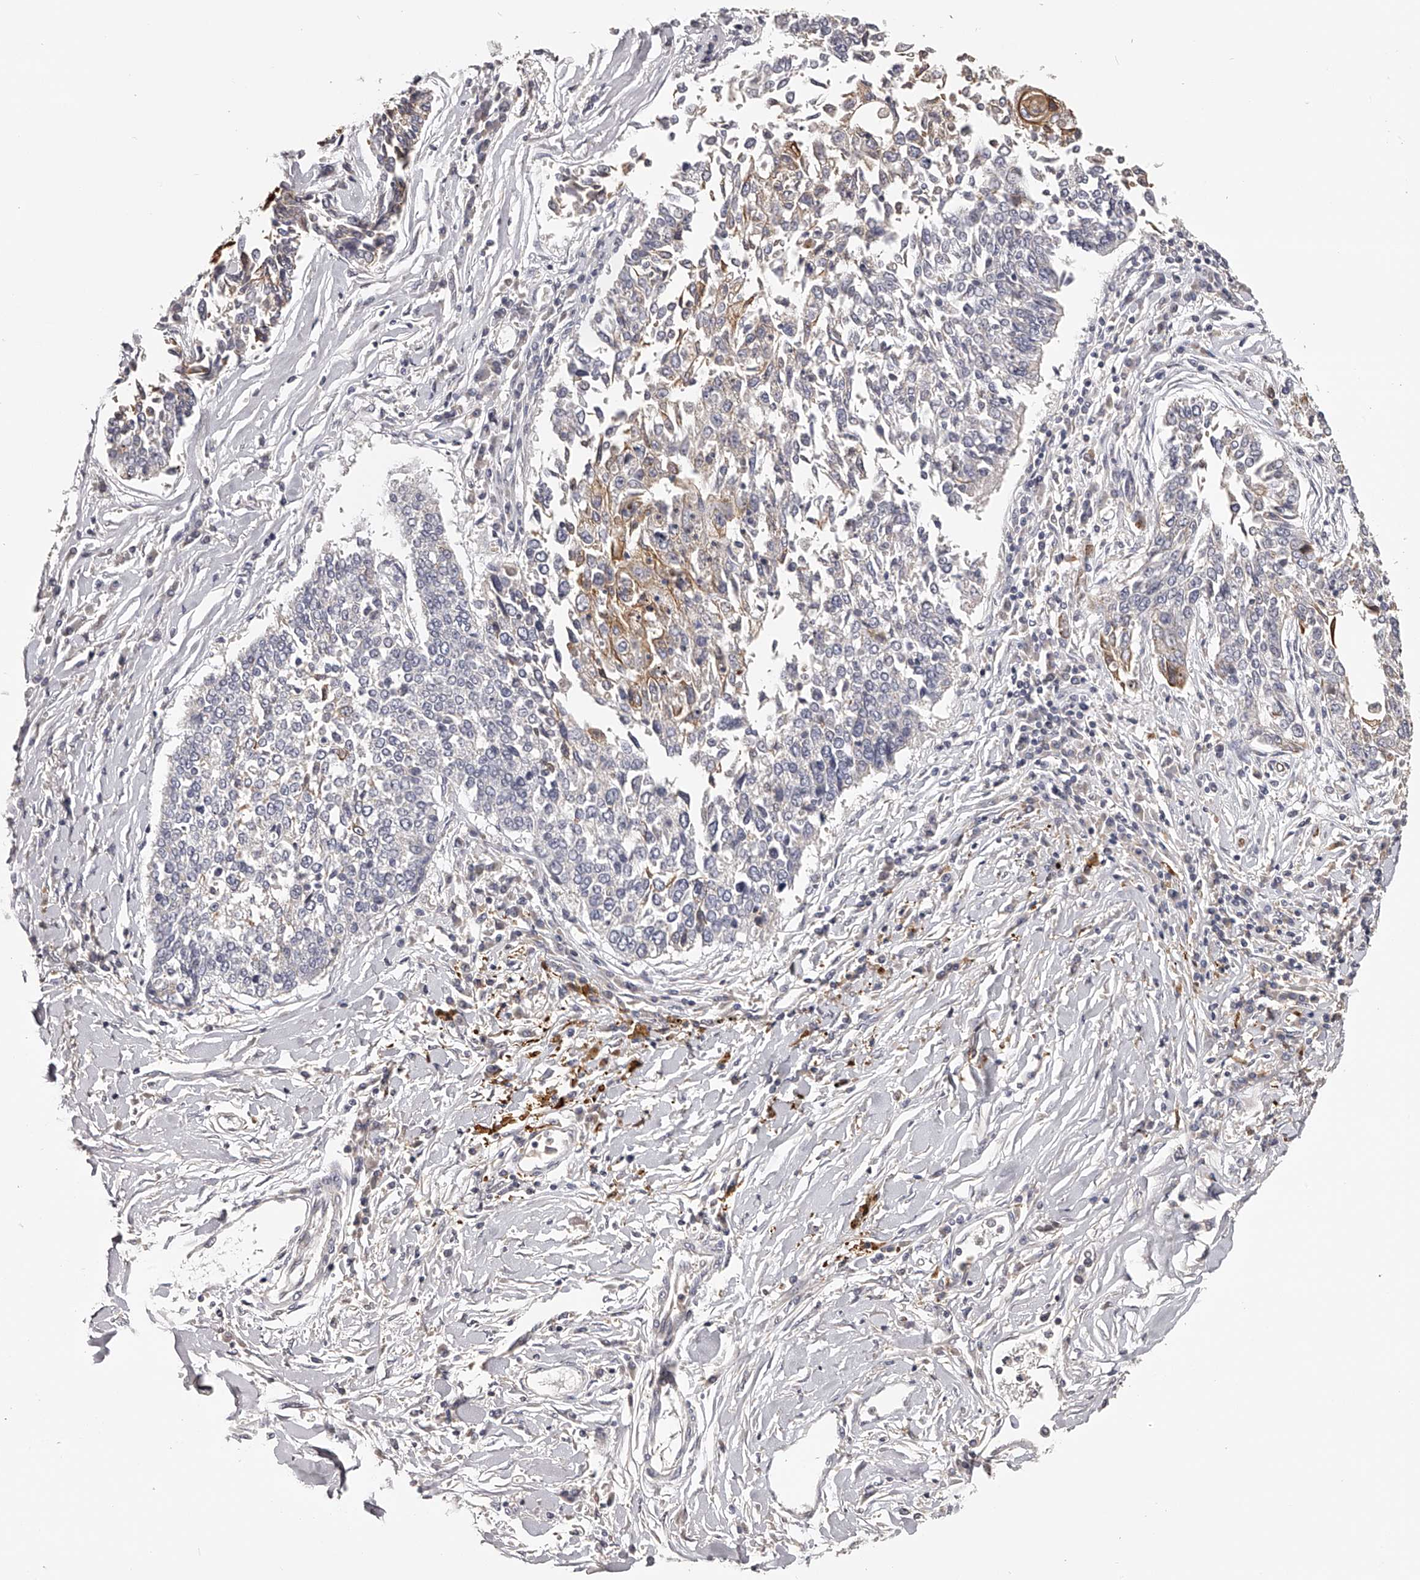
{"staining": {"intensity": "moderate", "quantity": "<25%", "location": "cytoplasmic/membranous"}, "tissue": "lung cancer", "cell_type": "Tumor cells", "image_type": "cancer", "snomed": [{"axis": "morphology", "description": "Normal tissue, NOS"}, {"axis": "morphology", "description": "Squamous cell carcinoma, NOS"}, {"axis": "topography", "description": "Cartilage tissue"}, {"axis": "topography", "description": "Bronchus"}, {"axis": "topography", "description": "Lung"}, {"axis": "topography", "description": "Peripheral nerve tissue"}], "caption": "A histopathology image showing moderate cytoplasmic/membranous positivity in approximately <25% of tumor cells in squamous cell carcinoma (lung), as visualized by brown immunohistochemical staining.", "gene": "TNN", "patient": {"sex": "female", "age": 49}}